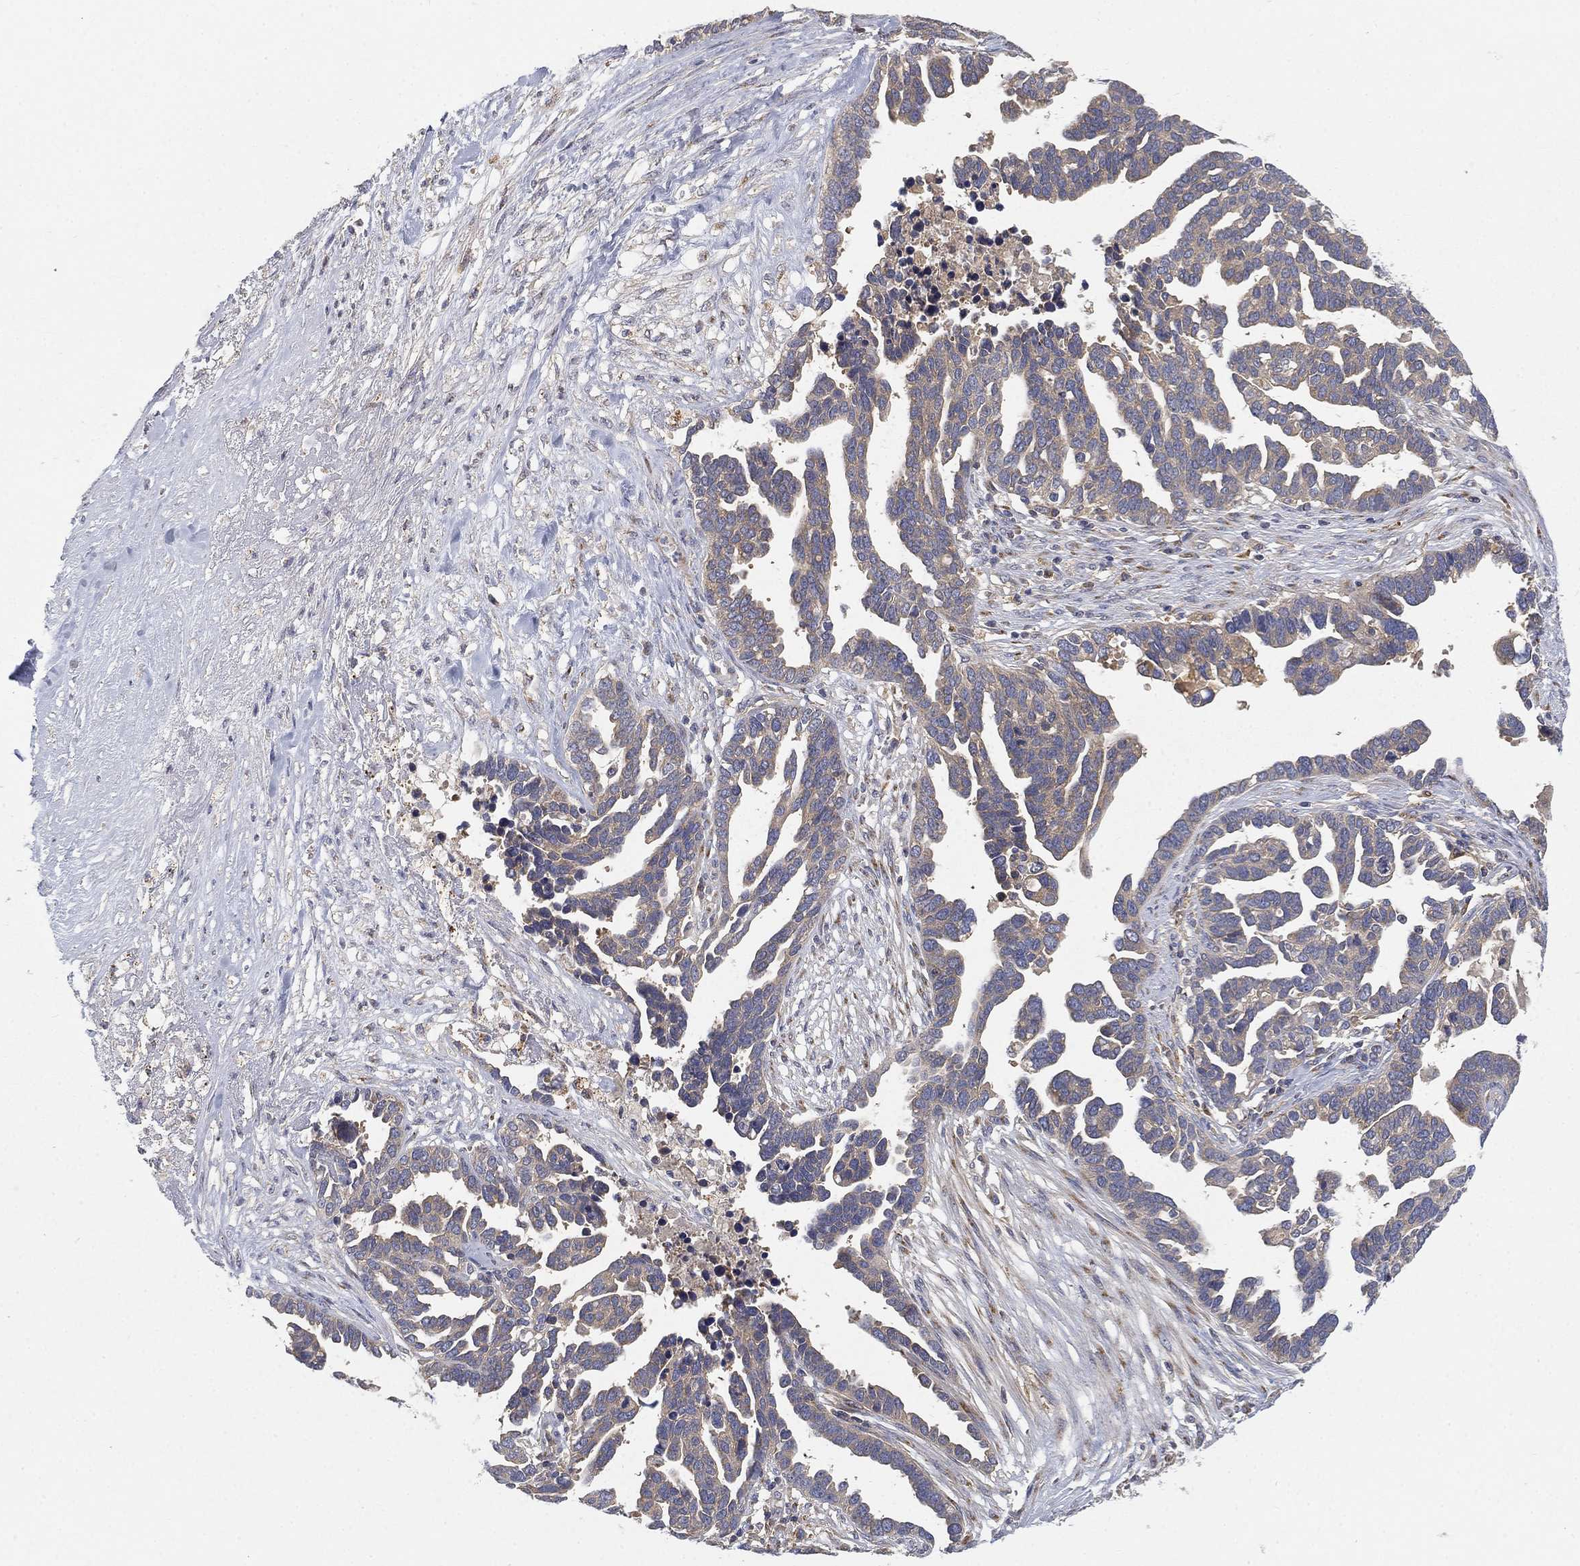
{"staining": {"intensity": "weak", "quantity": "25%-75%", "location": "cytoplasmic/membranous"}, "tissue": "ovarian cancer", "cell_type": "Tumor cells", "image_type": "cancer", "snomed": [{"axis": "morphology", "description": "Cystadenocarcinoma, serous, NOS"}, {"axis": "topography", "description": "Ovary"}], "caption": "Ovarian cancer (serous cystadenocarcinoma) stained for a protein reveals weak cytoplasmic/membranous positivity in tumor cells. Nuclei are stained in blue.", "gene": "CTSL", "patient": {"sex": "female", "age": 54}}